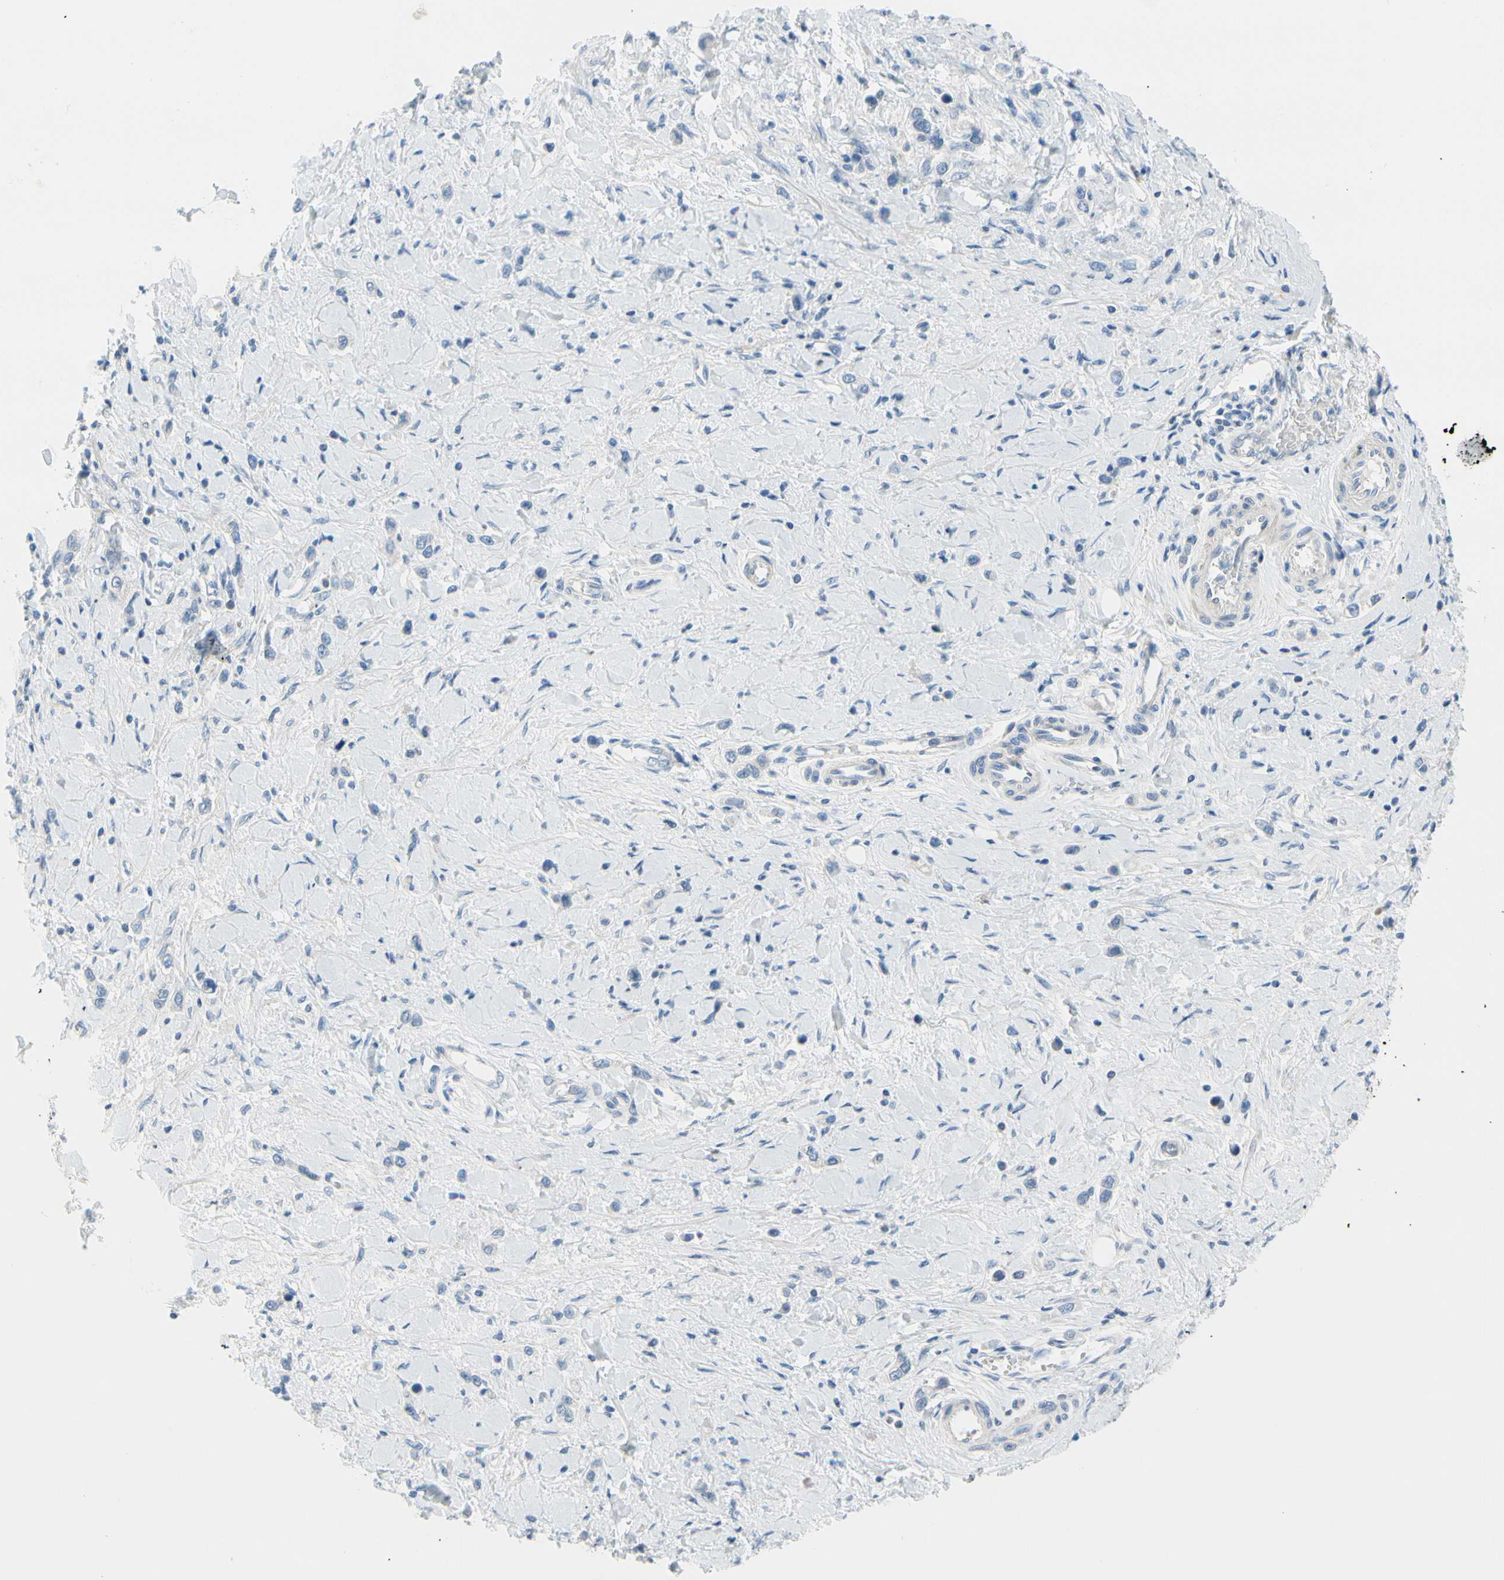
{"staining": {"intensity": "negative", "quantity": "none", "location": "none"}, "tissue": "stomach cancer", "cell_type": "Tumor cells", "image_type": "cancer", "snomed": [{"axis": "morphology", "description": "Normal tissue, NOS"}, {"axis": "morphology", "description": "Adenocarcinoma, NOS"}, {"axis": "topography", "description": "Stomach, upper"}, {"axis": "topography", "description": "Stomach"}], "caption": "Histopathology image shows no significant protein positivity in tumor cells of stomach cancer.", "gene": "FCER2", "patient": {"sex": "female", "age": 65}}